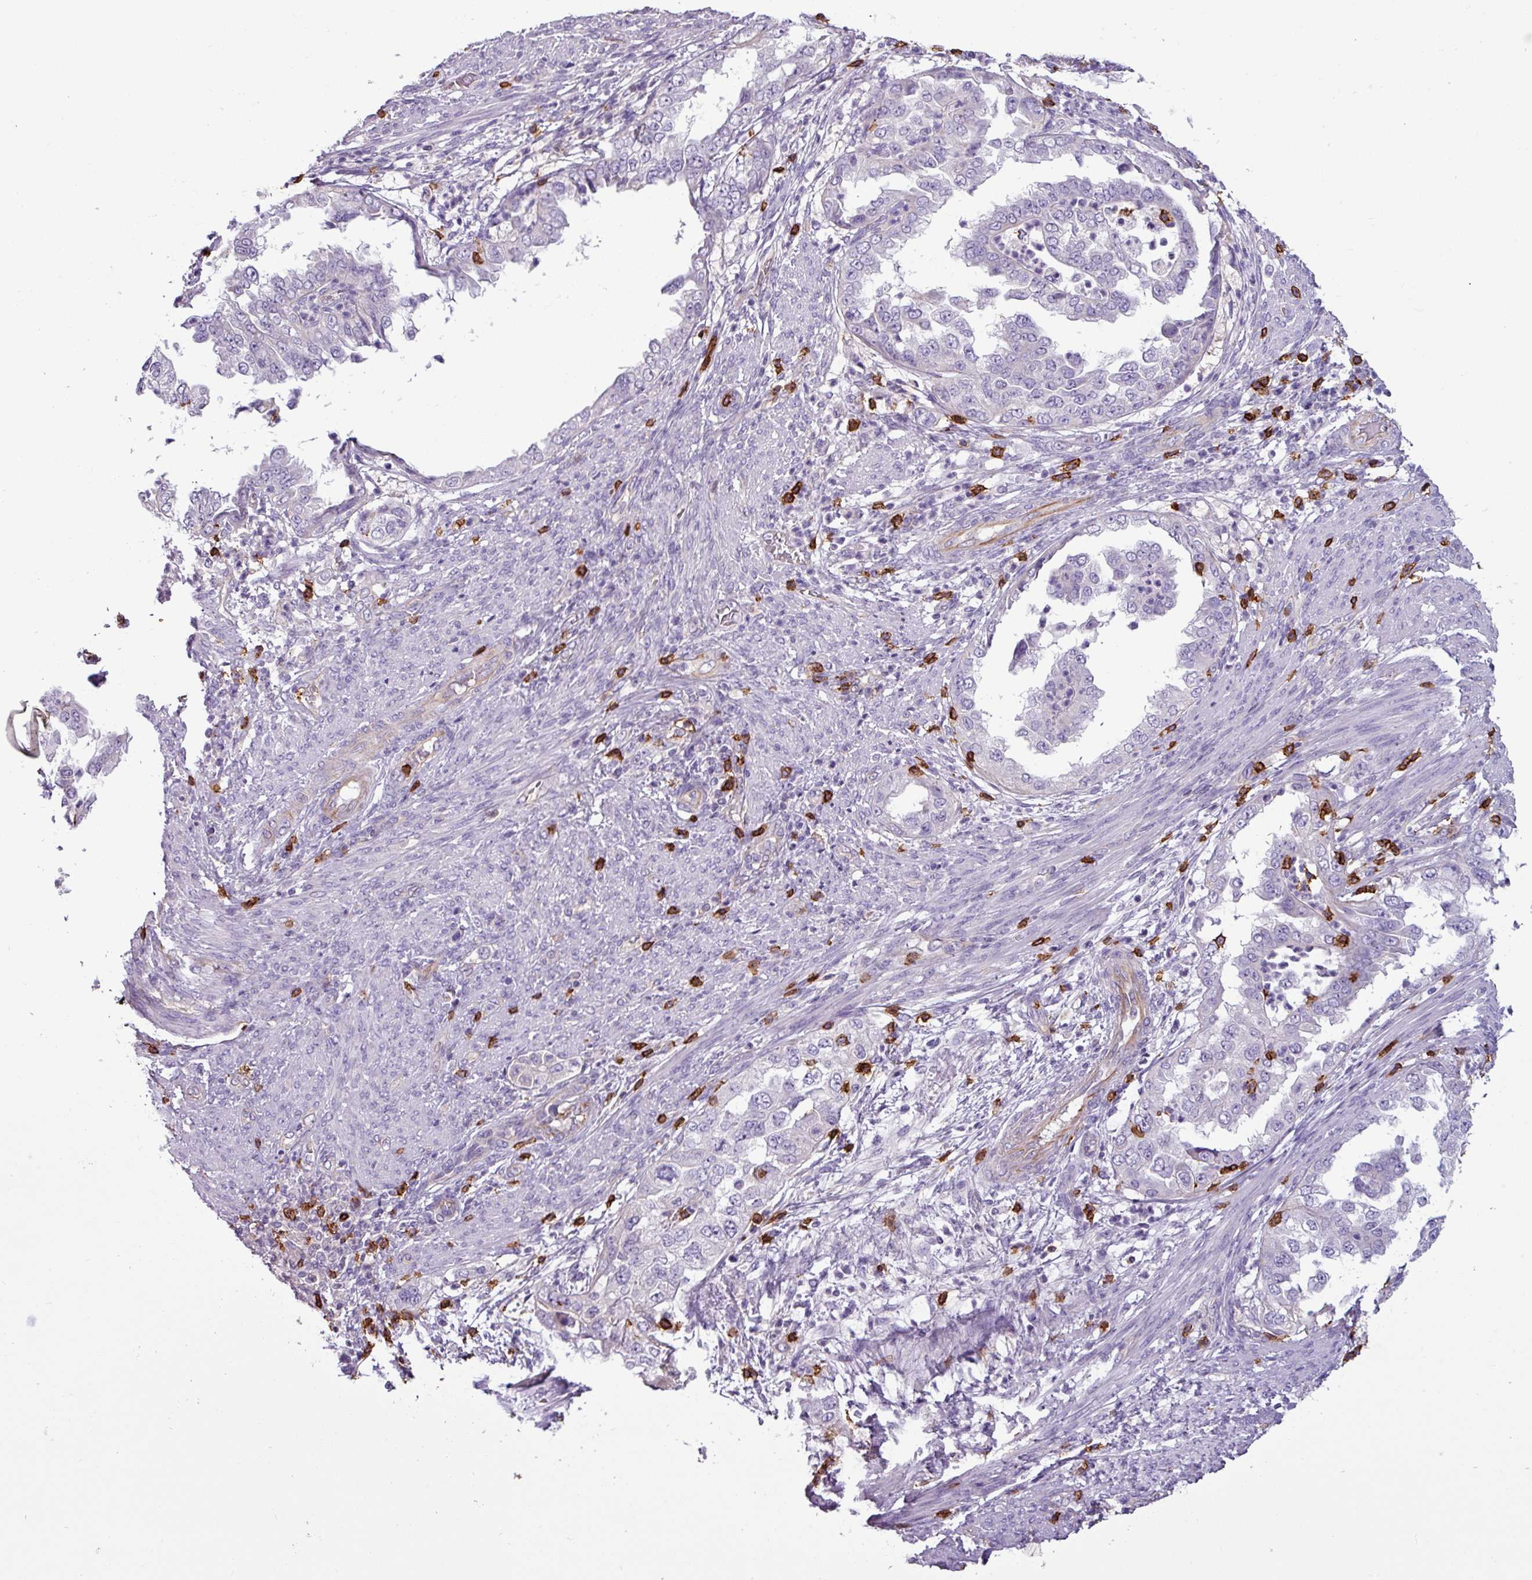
{"staining": {"intensity": "negative", "quantity": "none", "location": "none"}, "tissue": "endometrial cancer", "cell_type": "Tumor cells", "image_type": "cancer", "snomed": [{"axis": "morphology", "description": "Adenocarcinoma, NOS"}, {"axis": "topography", "description": "Endometrium"}], "caption": "The immunohistochemistry (IHC) histopathology image has no significant positivity in tumor cells of endometrial cancer (adenocarcinoma) tissue.", "gene": "CD8A", "patient": {"sex": "female", "age": 85}}